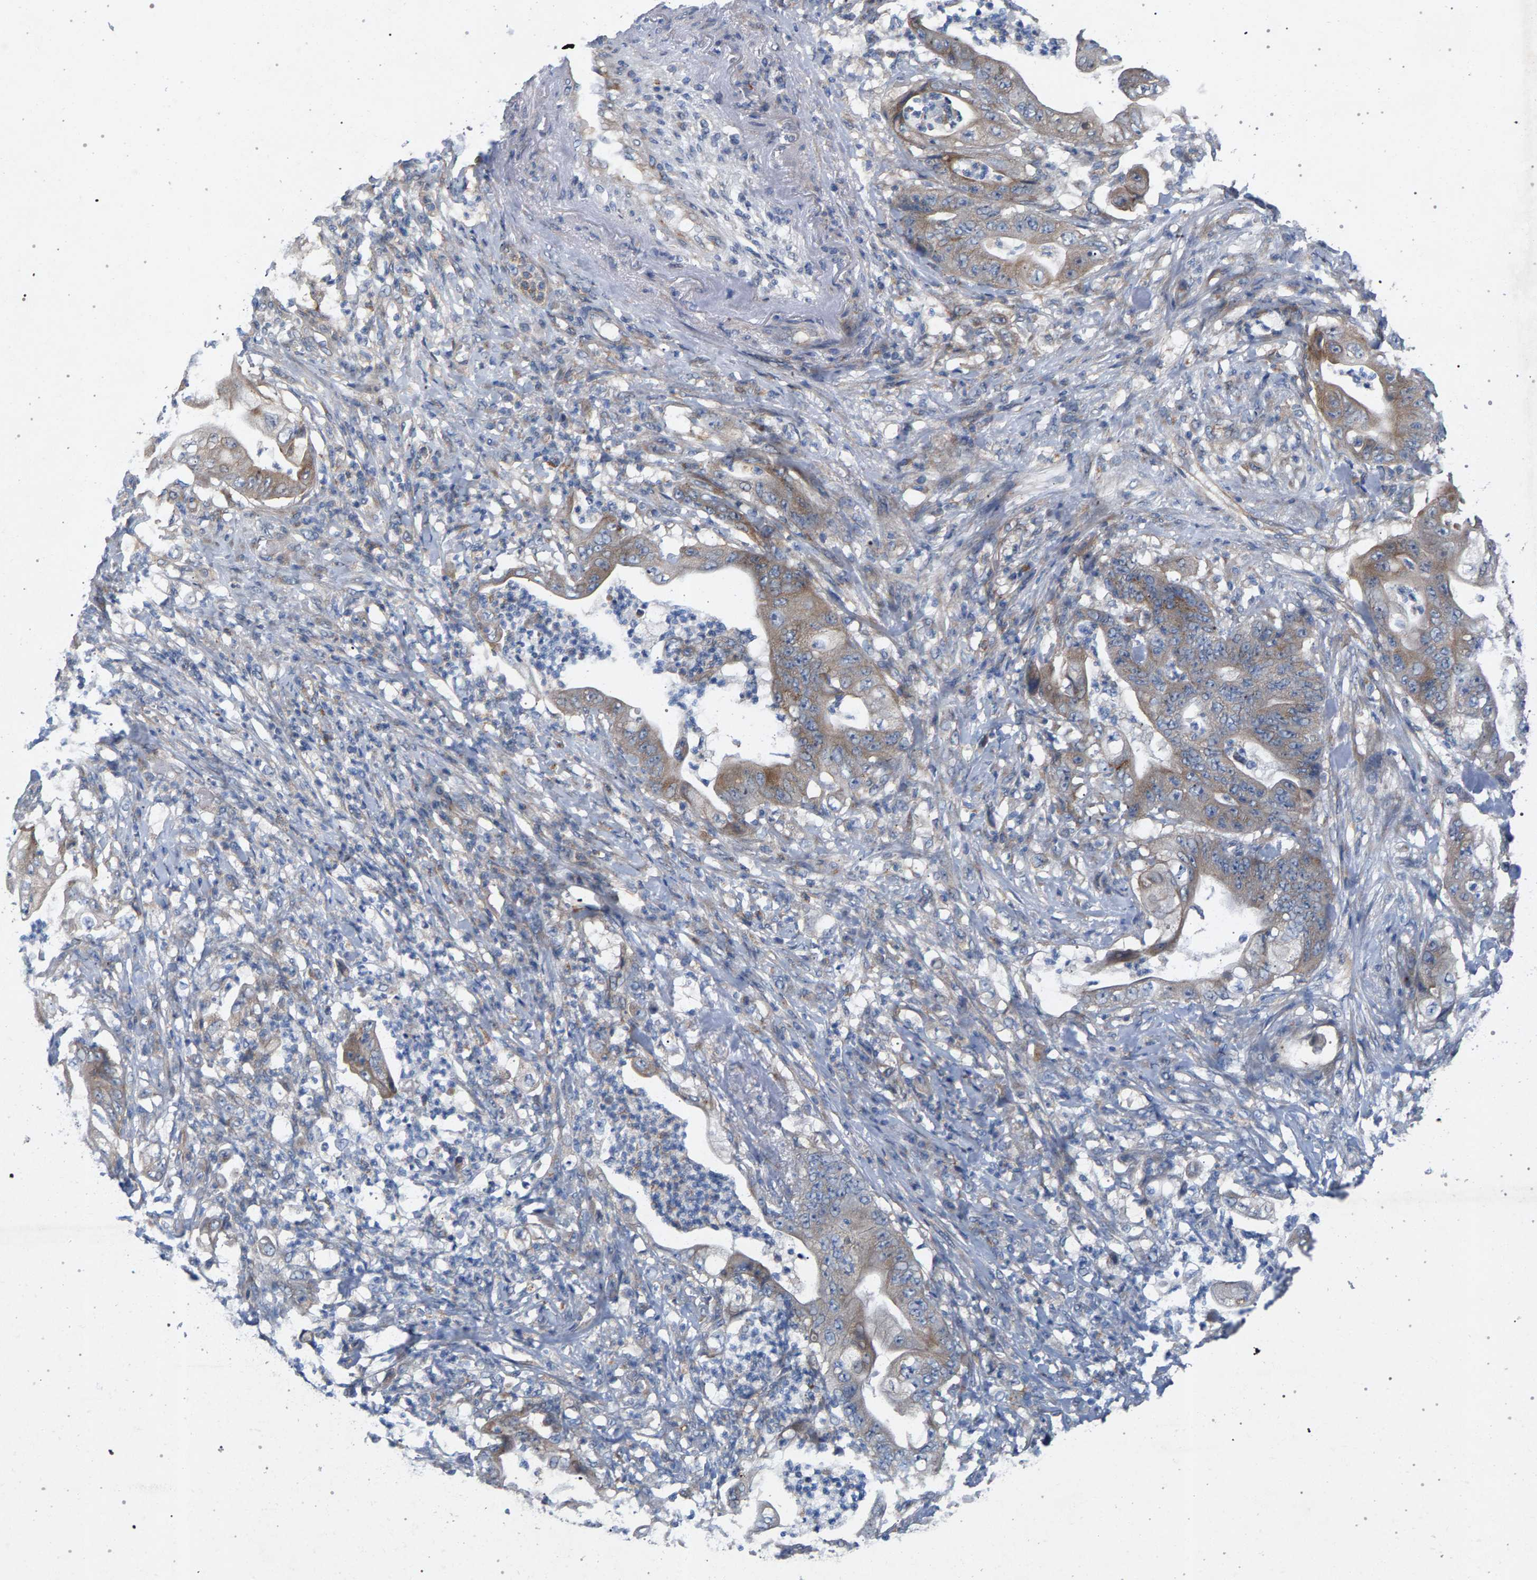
{"staining": {"intensity": "weak", "quantity": ">75%", "location": "cytoplasmic/membranous"}, "tissue": "stomach cancer", "cell_type": "Tumor cells", "image_type": "cancer", "snomed": [{"axis": "morphology", "description": "Adenocarcinoma, NOS"}, {"axis": "topography", "description": "Stomach"}], "caption": "Tumor cells exhibit low levels of weak cytoplasmic/membranous staining in about >75% of cells in human stomach adenocarcinoma. (DAB (3,3'-diaminobenzidine) IHC with brightfield microscopy, high magnification).", "gene": "MAMDC2", "patient": {"sex": "female", "age": 73}}